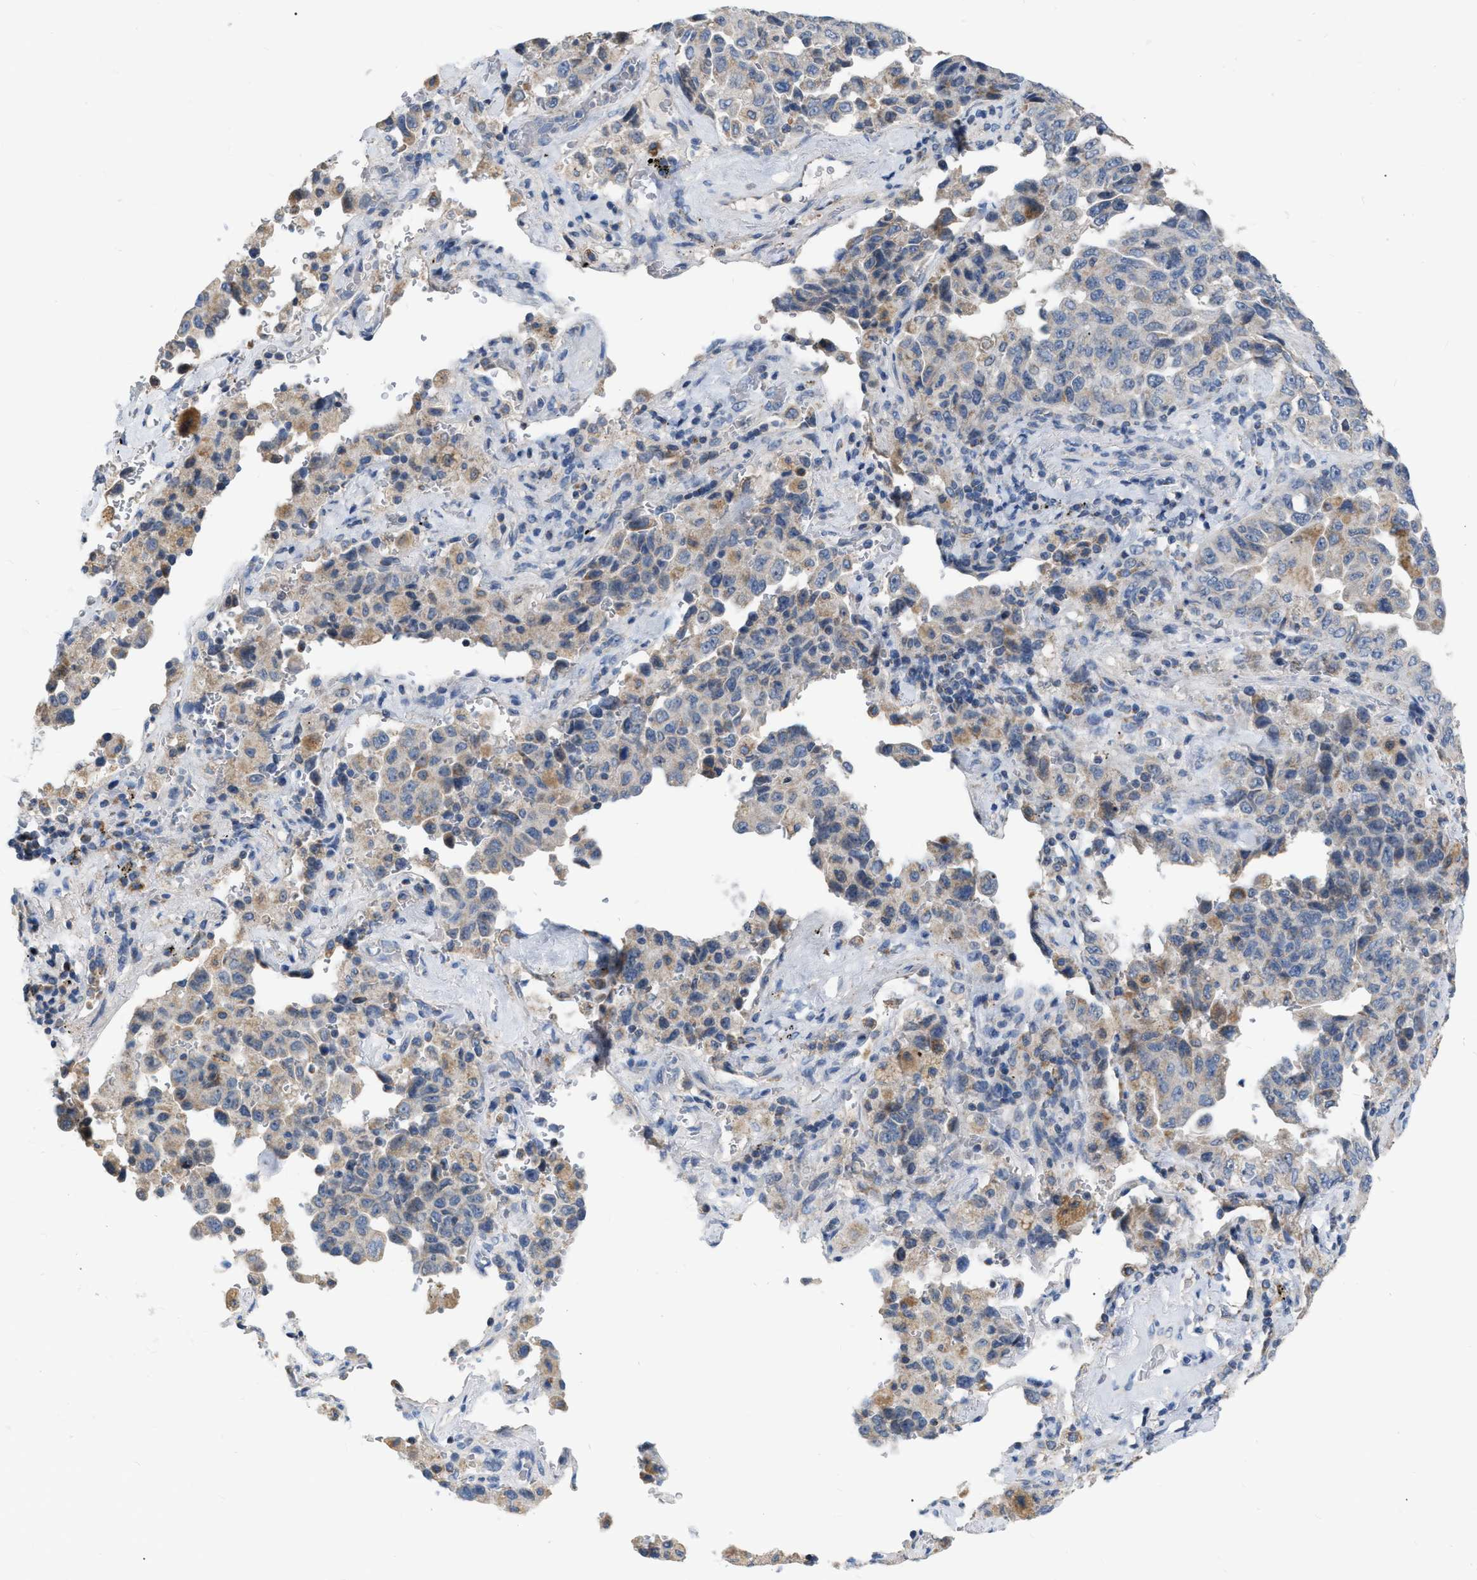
{"staining": {"intensity": "weak", "quantity": "<25%", "location": "cytoplasmic/membranous"}, "tissue": "lung cancer", "cell_type": "Tumor cells", "image_type": "cancer", "snomed": [{"axis": "morphology", "description": "Adenocarcinoma, NOS"}, {"axis": "topography", "description": "Lung"}], "caption": "IHC micrograph of lung adenocarcinoma stained for a protein (brown), which exhibits no expression in tumor cells.", "gene": "DDX56", "patient": {"sex": "female", "age": 51}}